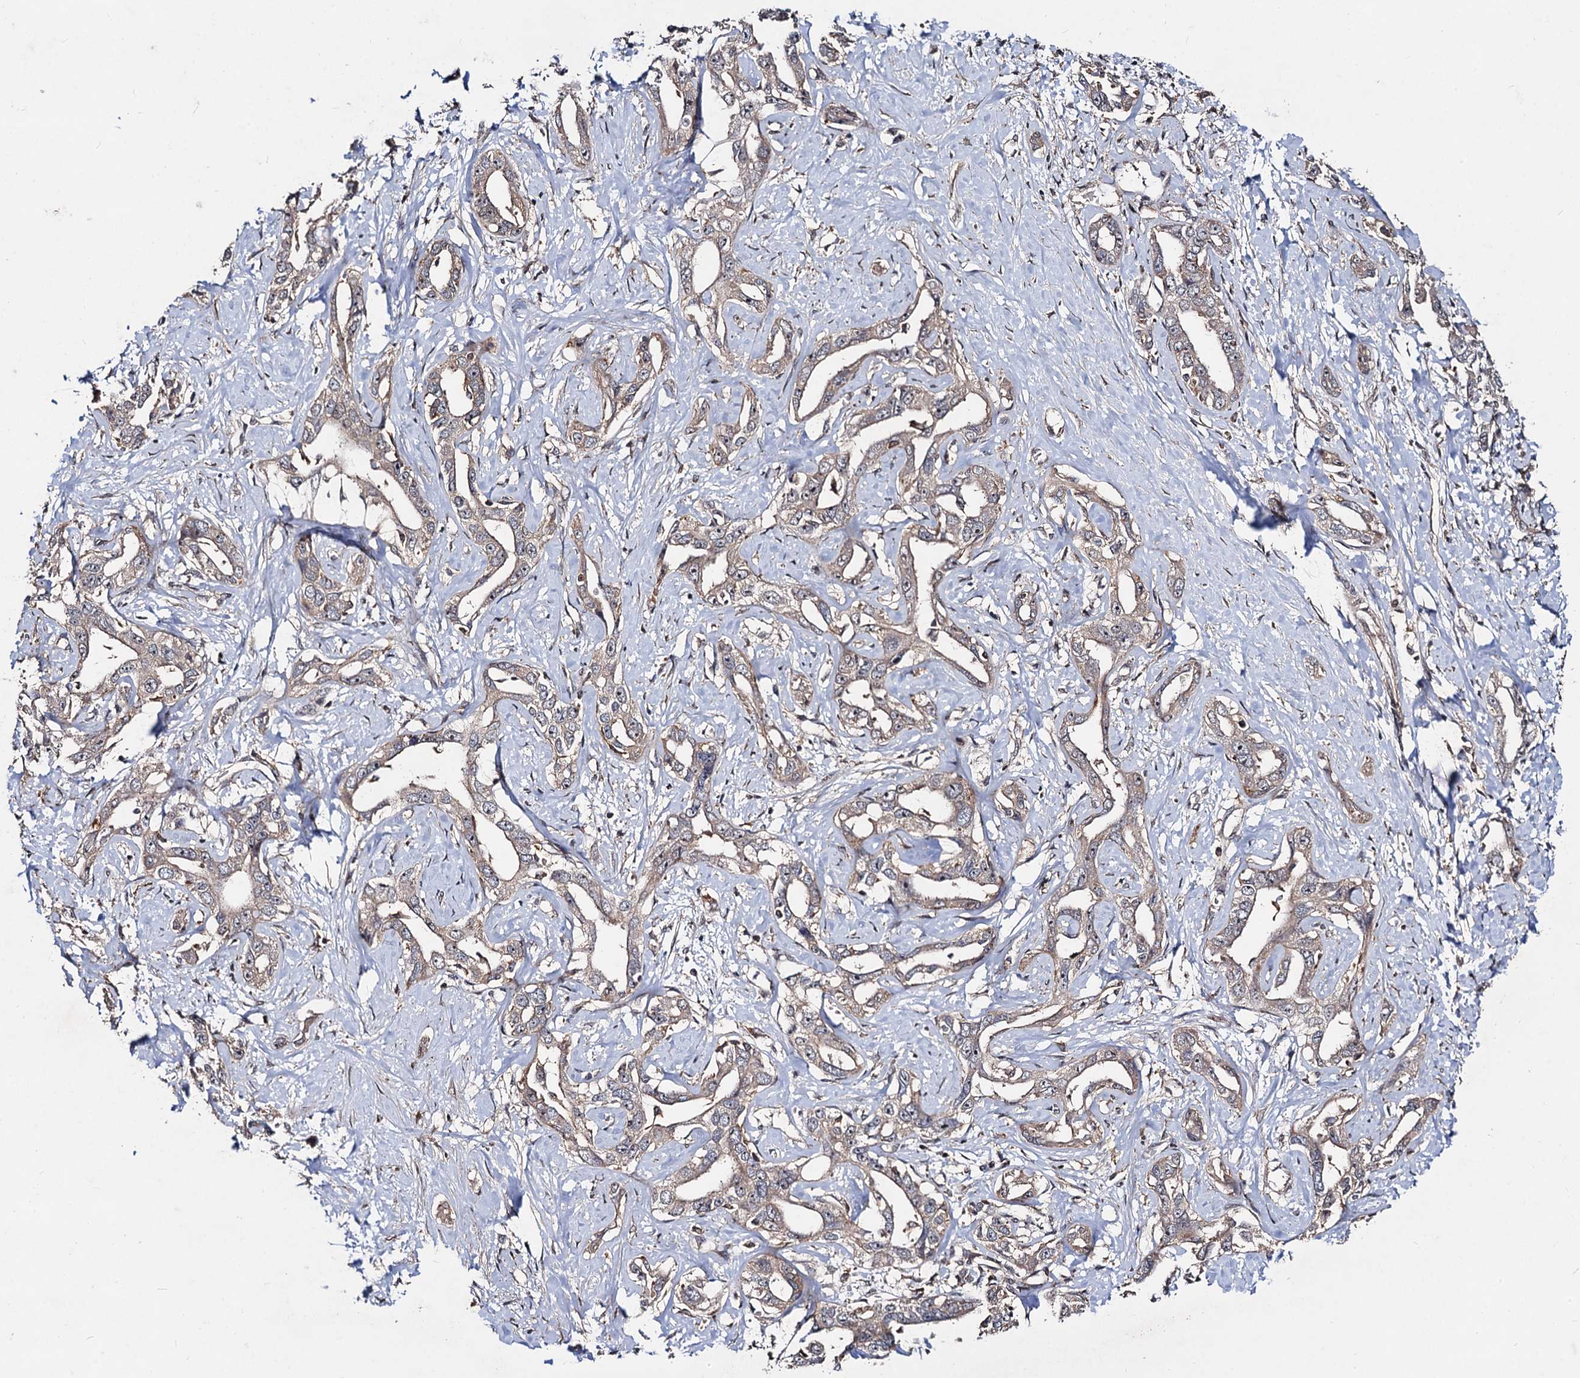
{"staining": {"intensity": "weak", "quantity": ">75%", "location": "cytoplasmic/membranous"}, "tissue": "liver cancer", "cell_type": "Tumor cells", "image_type": "cancer", "snomed": [{"axis": "morphology", "description": "Cholangiocarcinoma"}, {"axis": "topography", "description": "Liver"}], "caption": "A low amount of weak cytoplasmic/membranous positivity is identified in about >75% of tumor cells in cholangiocarcinoma (liver) tissue. The staining was performed using DAB (3,3'-diaminobenzidine), with brown indicating positive protein expression. Nuclei are stained blue with hematoxylin.", "gene": "KXD1", "patient": {"sex": "male", "age": 59}}